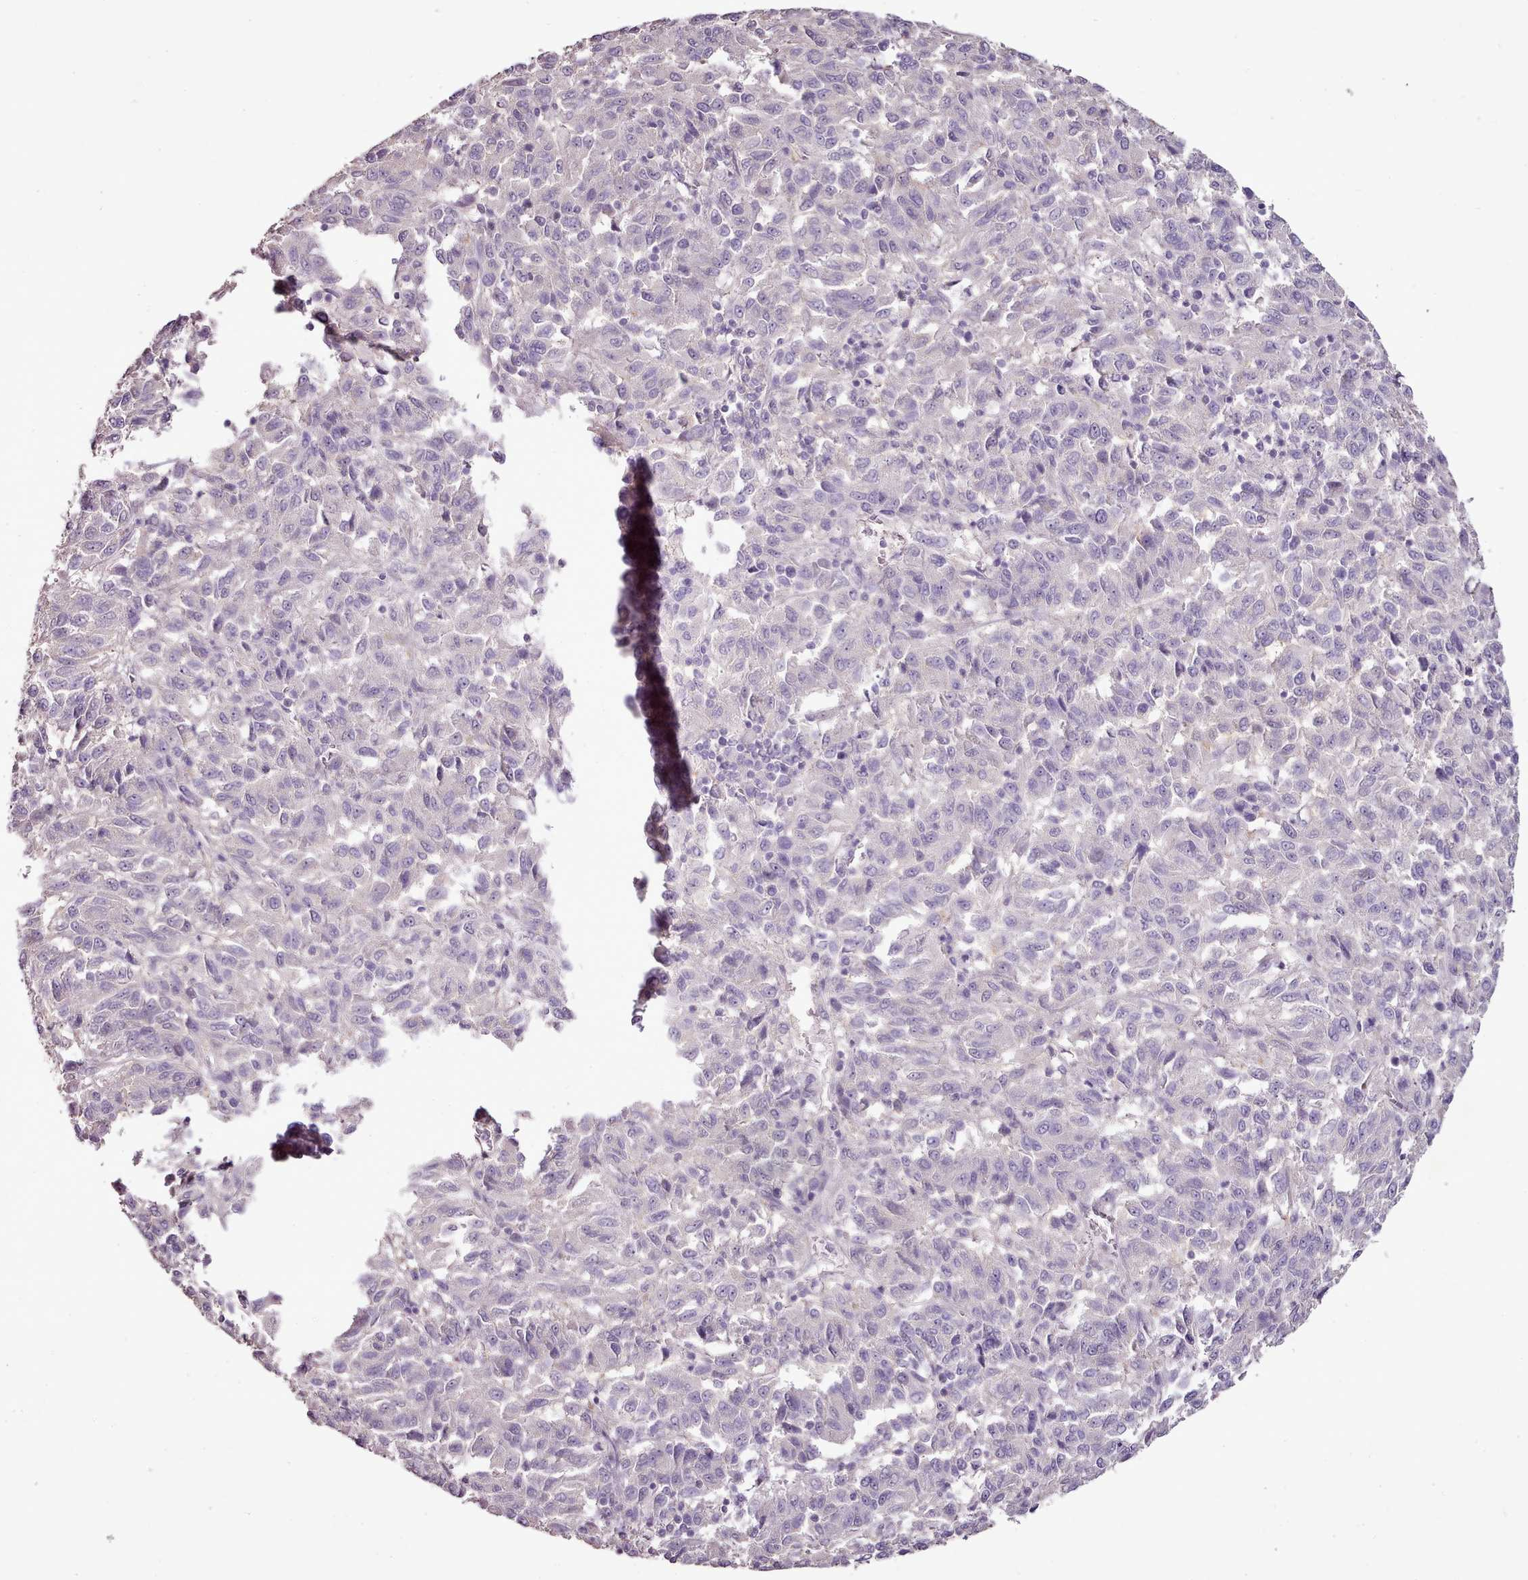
{"staining": {"intensity": "negative", "quantity": "none", "location": "none"}, "tissue": "melanoma", "cell_type": "Tumor cells", "image_type": "cancer", "snomed": [{"axis": "morphology", "description": "Malignant melanoma, Metastatic site"}, {"axis": "topography", "description": "Lung"}], "caption": "This photomicrograph is of malignant melanoma (metastatic site) stained with immunohistochemistry (IHC) to label a protein in brown with the nuclei are counter-stained blue. There is no staining in tumor cells.", "gene": "BLOC1S2", "patient": {"sex": "male", "age": 64}}